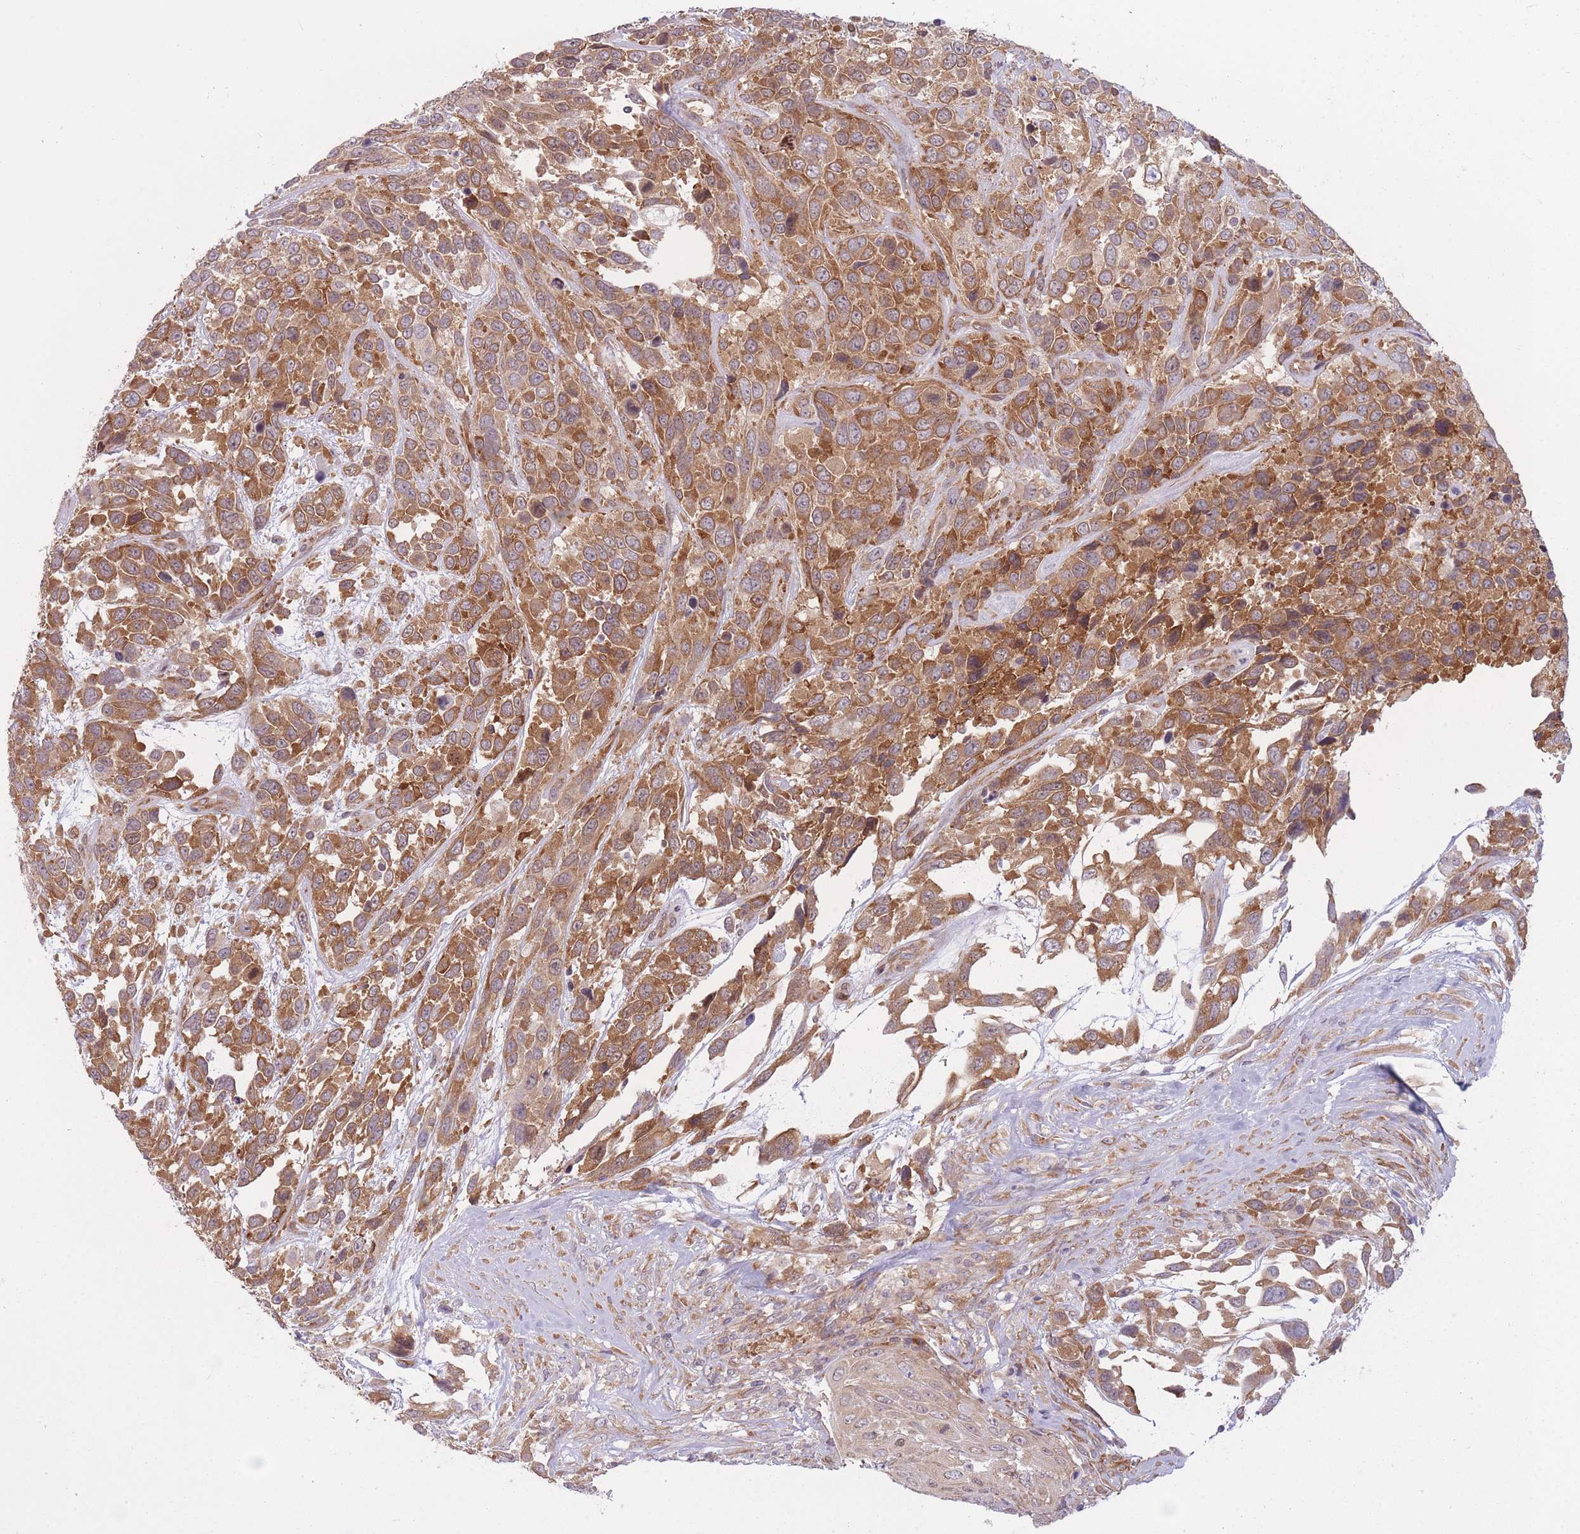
{"staining": {"intensity": "moderate", "quantity": ">75%", "location": "cytoplasmic/membranous"}, "tissue": "urothelial cancer", "cell_type": "Tumor cells", "image_type": "cancer", "snomed": [{"axis": "morphology", "description": "Urothelial carcinoma, High grade"}, {"axis": "topography", "description": "Urinary bladder"}], "caption": "Immunohistochemical staining of urothelial carcinoma (high-grade) reveals medium levels of moderate cytoplasmic/membranous positivity in approximately >75% of tumor cells. Using DAB (brown) and hematoxylin (blue) stains, captured at high magnification using brightfield microscopy.", "gene": "CCDC124", "patient": {"sex": "female", "age": 70}}